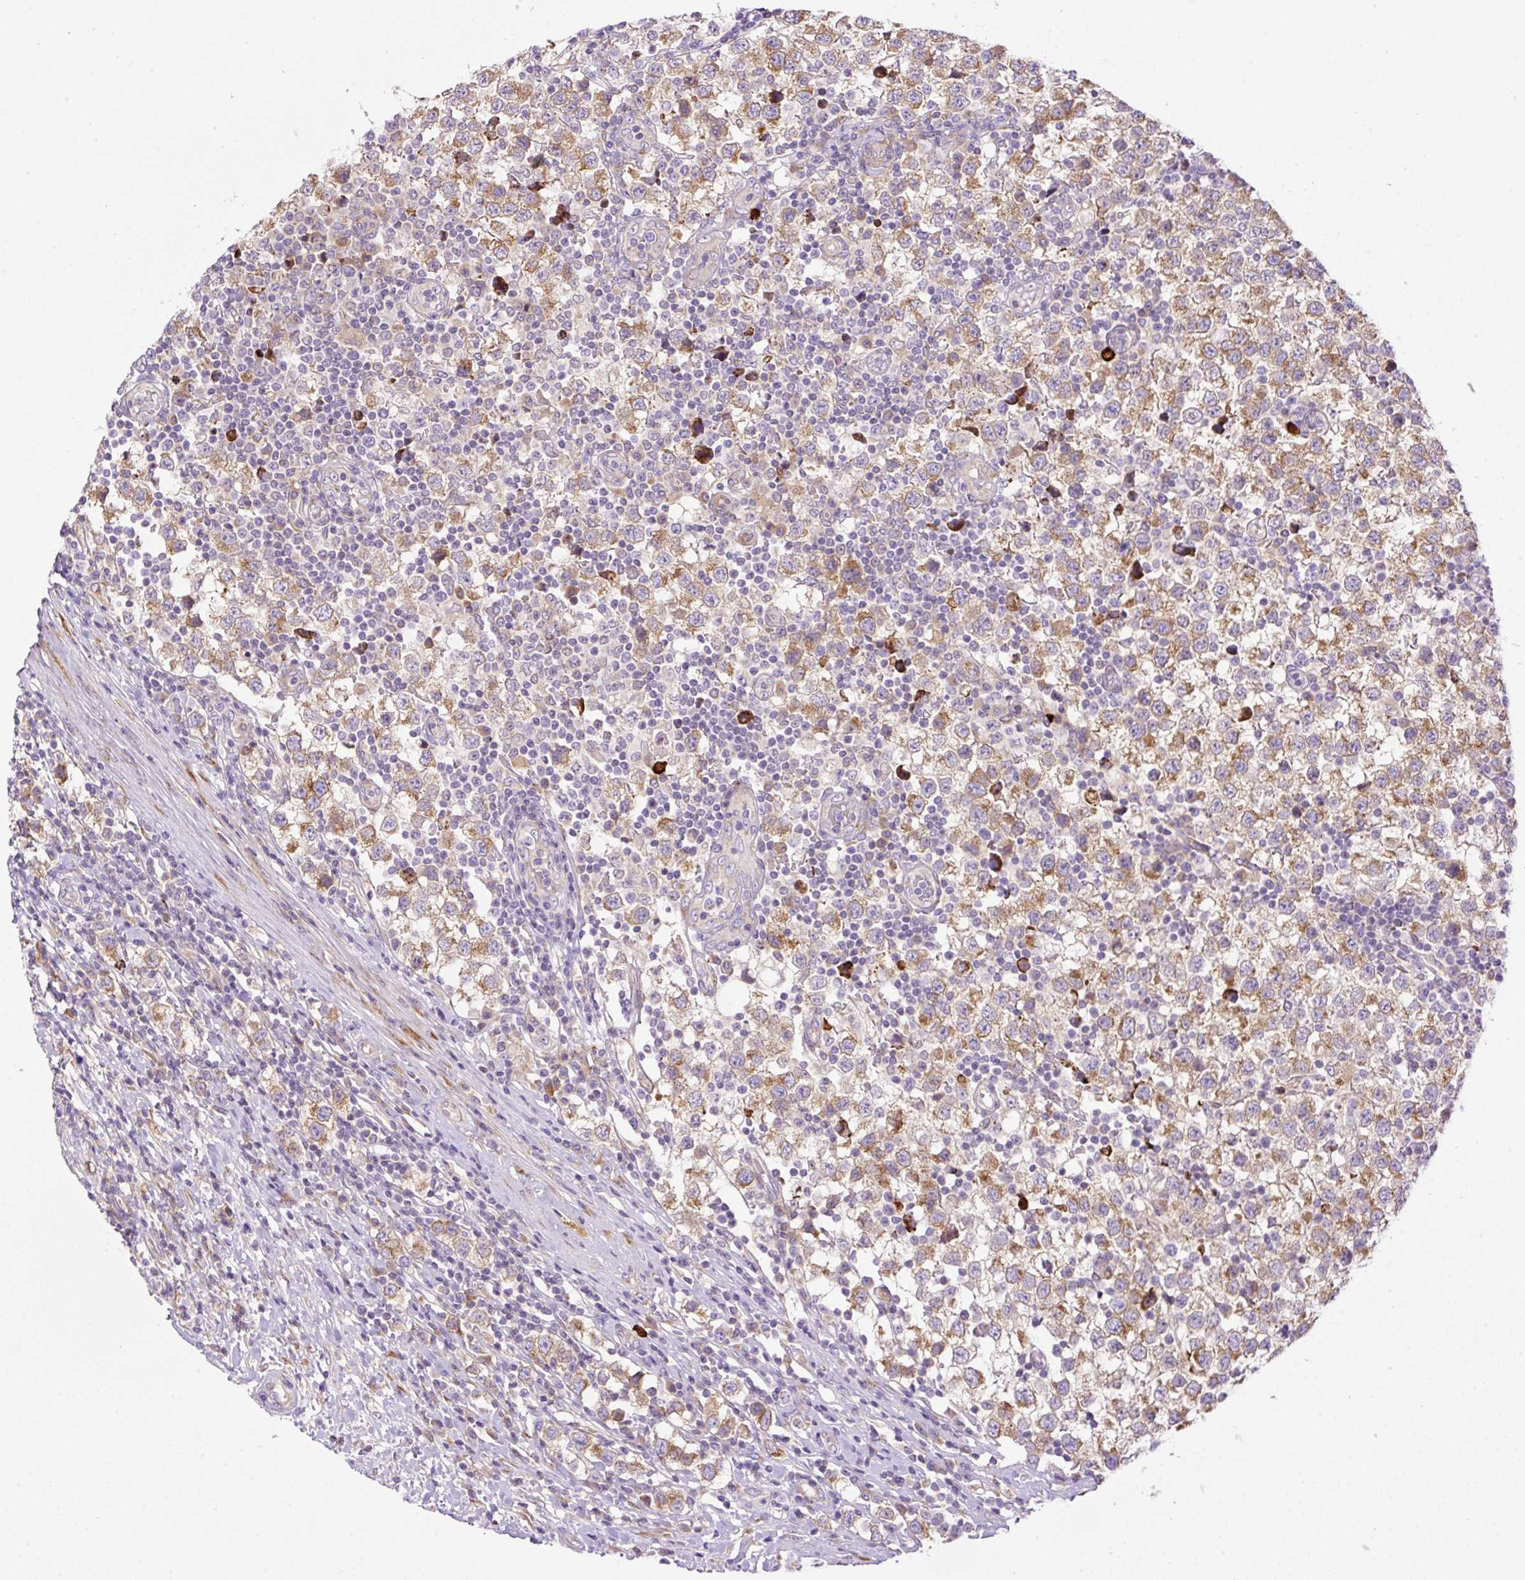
{"staining": {"intensity": "moderate", "quantity": ">75%", "location": "cytoplasmic/membranous"}, "tissue": "testis cancer", "cell_type": "Tumor cells", "image_type": "cancer", "snomed": [{"axis": "morphology", "description": "Seminoma, NOS"}, {"axis": "topography", "description": "Testis"}], "caption": "Immunohistochemistry image of neoplastic tissue: testis cancer (seminoma) stained using immunohistochemistry (IHC) reveals medium levels of moderate protein expression localized specifically in the cytoplasmic/membranous of tumor cells, appearing as a cytoplasmic/membranous brown color.", "gene": "POFUT1", "patient": {"sex": "male", "age": 34}}